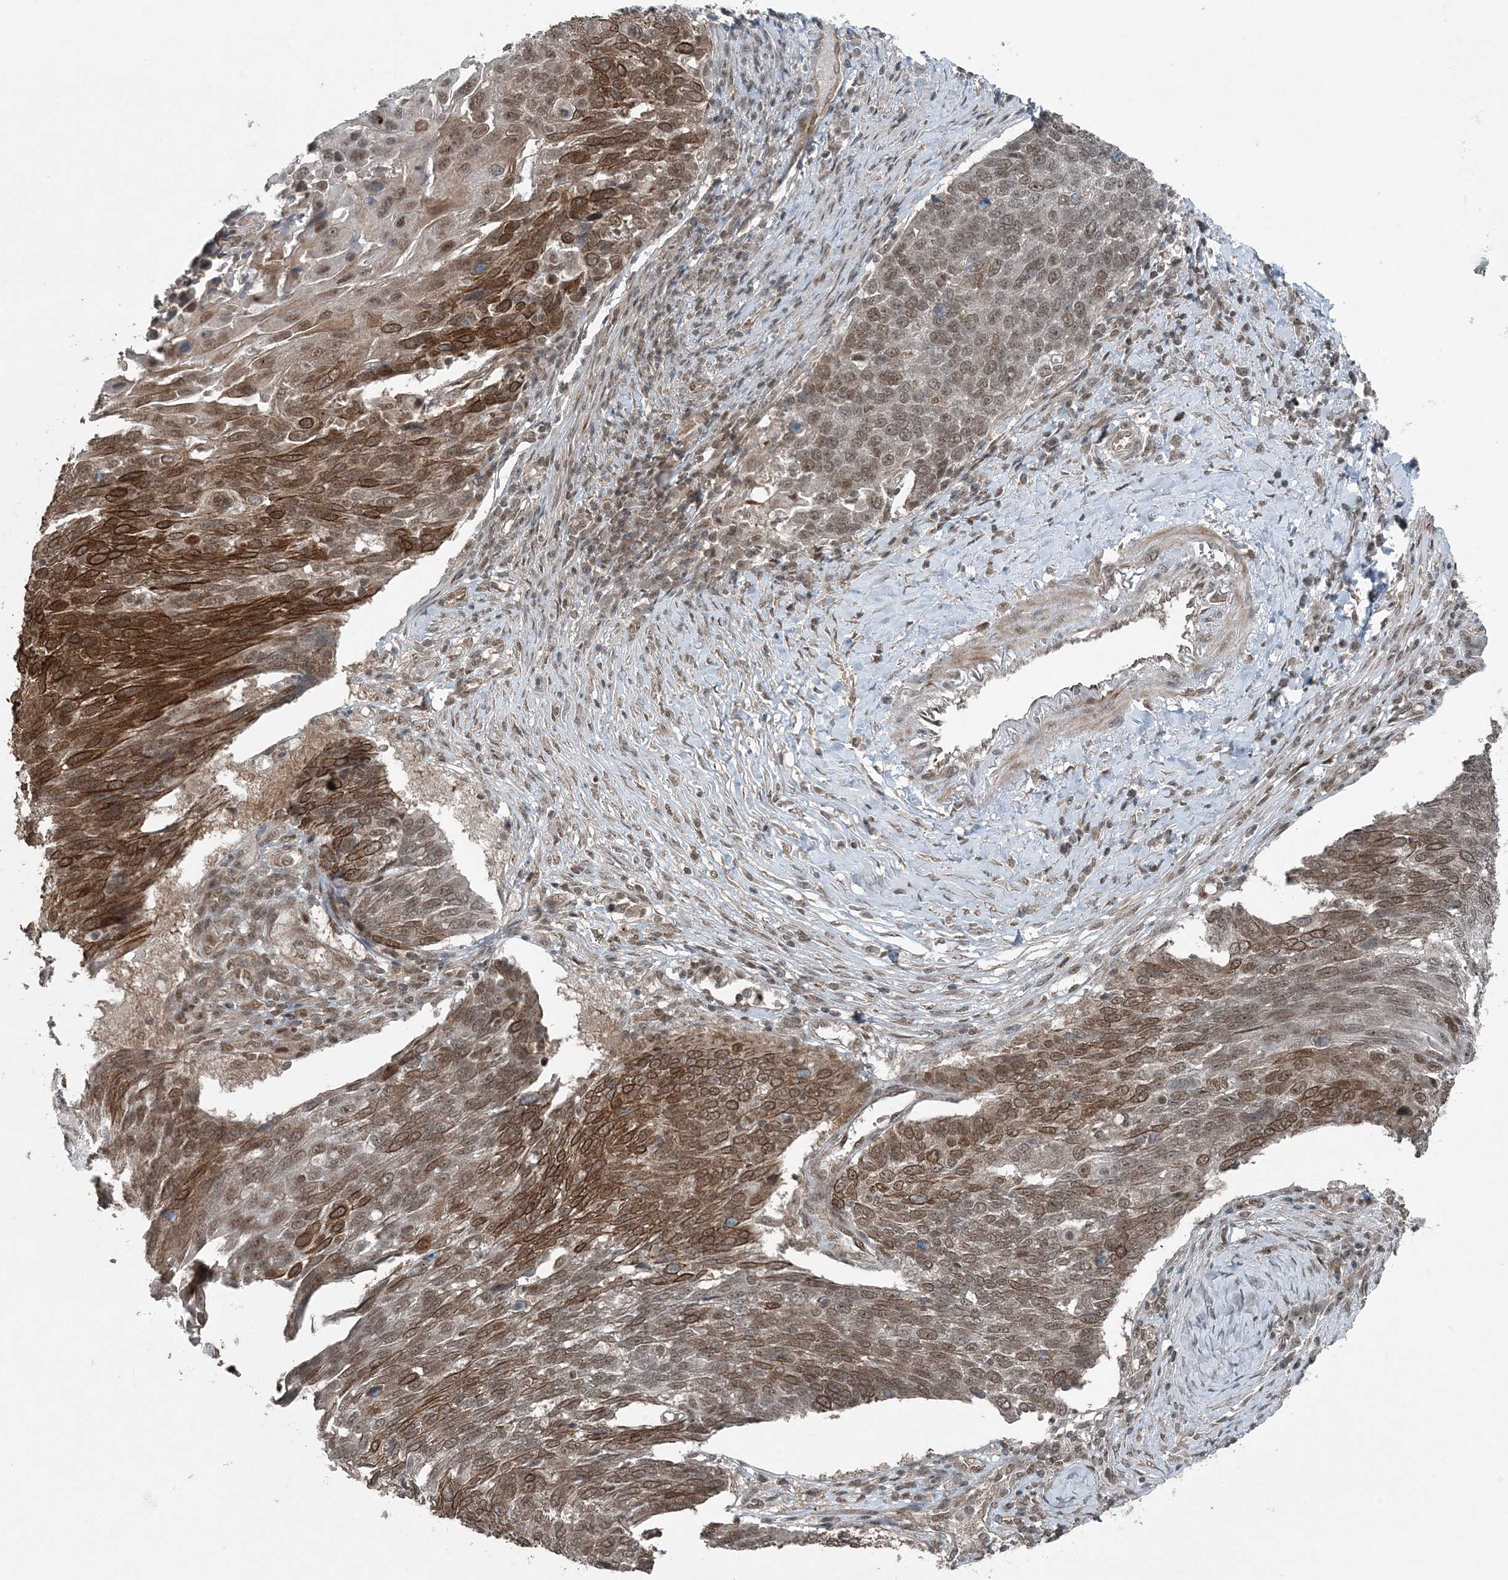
{"staining": {"intensity": "strong", "quantity": ">75%", "location": "cytoplasmic/membranous,nuclear"}, "tissue": "lung cancer", "cell_type": "Tumor cells", "image_type": "cancer", "snomed": [{"axis": "morphology", "description": "Squamous cell carcinoma, NOS"}, {"axis": "topography", "description": "Lung"}], "caption": "Lung squamous cell carcinoma stained for a protein demonstrates strong cytoplasmic/membranous and nuclear positivity in tumor cells.", "gene": "COPS7B", "patient": {"sex": "male", "age": 66}}